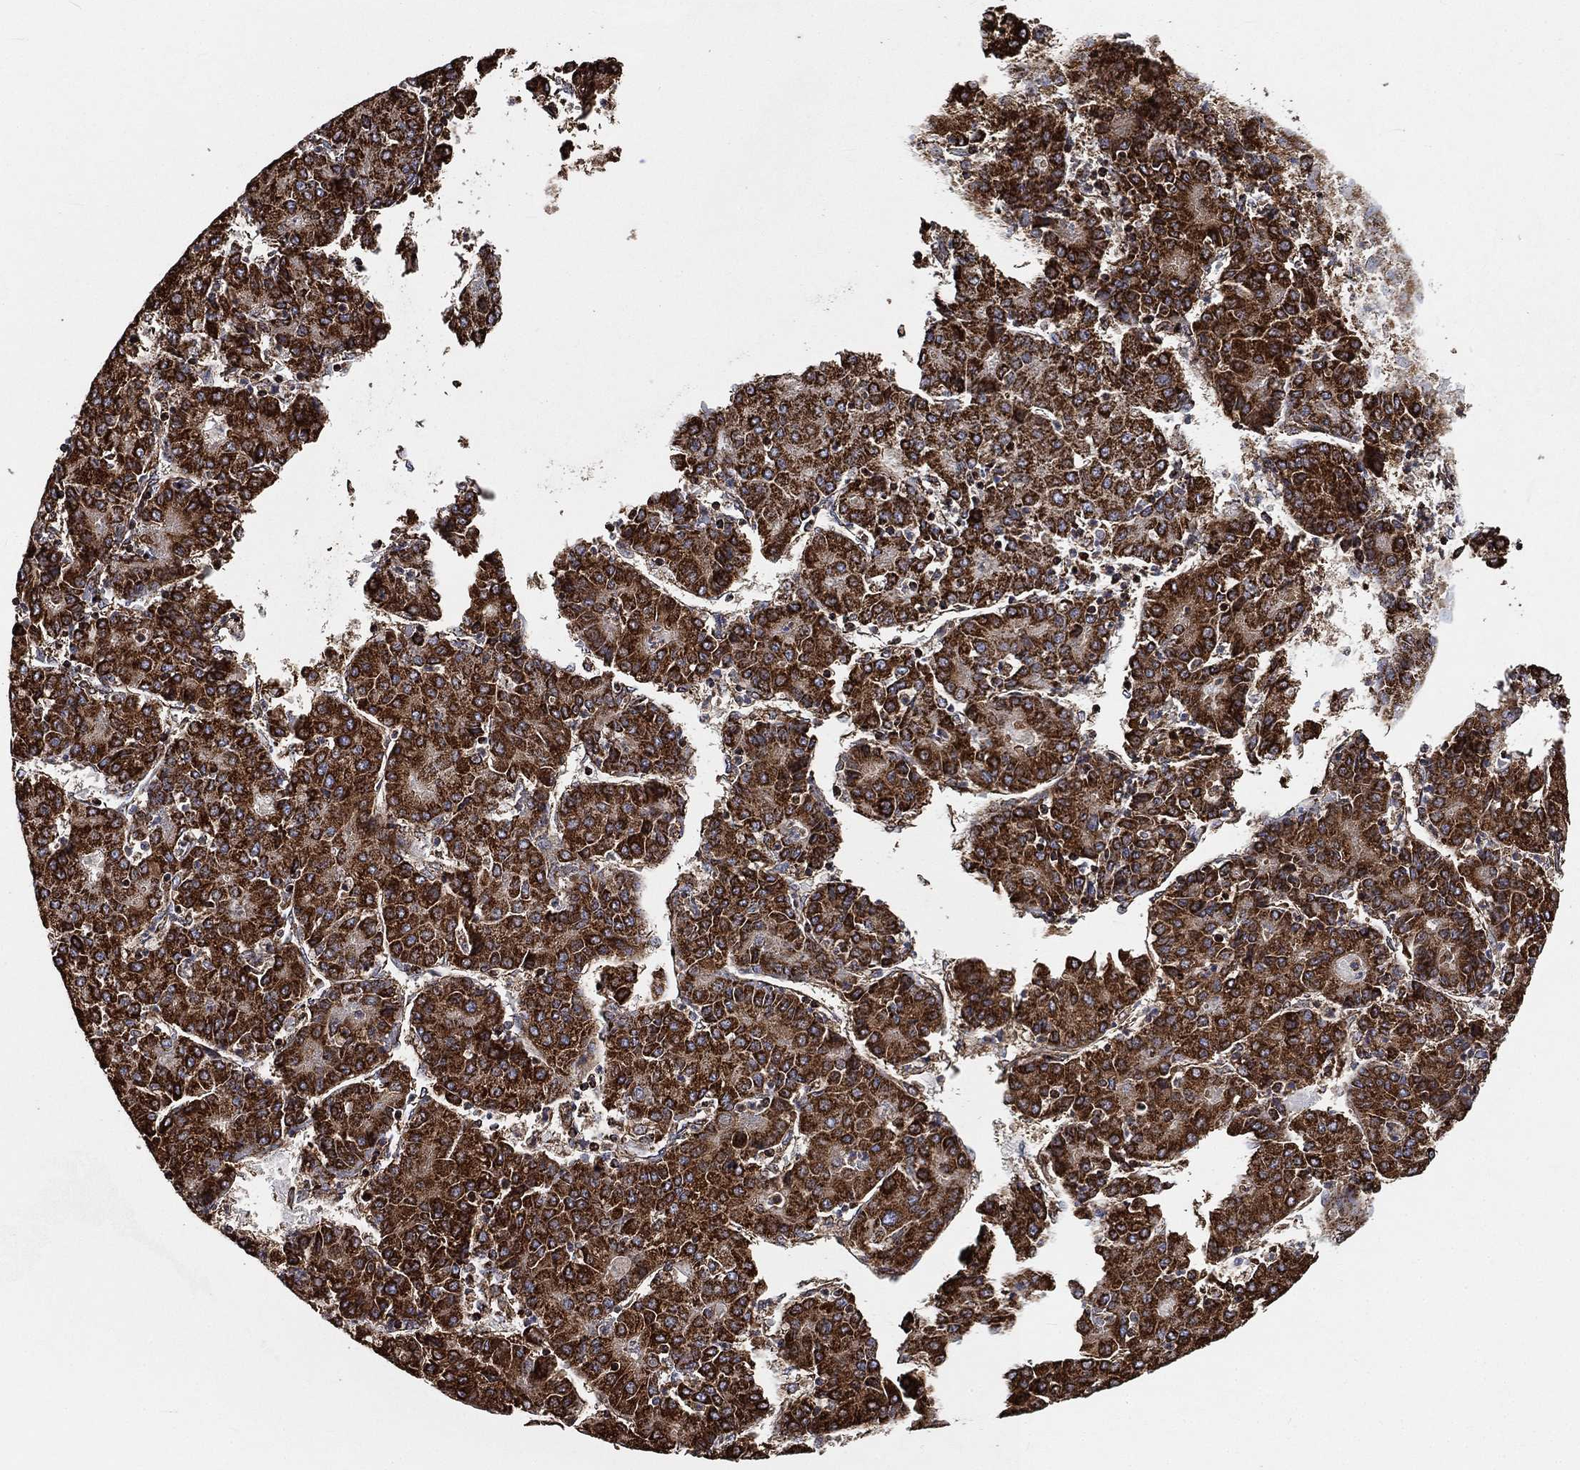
{"staining": {"intensity": "strong", "quantity": ">75%", "location": "cytoplasmic/membranous"}, "tissue": "liver cancer", "cell_type": "Tumor cells", "image_type": "cancer", "snomed": [{"axis": "morphology", "description": "Carcinoma, Hepatocellular, NOS"}, {"axis": "topography", "description": "Liver"}], "caption": "Immunohistochemistry histopathology image of human liver hepatocellular carcinoma stained for a protein (brown), which shows high levels of strong cytoplasmic/membranous positivity in approximately >75% of tumor cells.", "gene": "SLC38A7", "patient": {"sex": "male", "age": 65}}